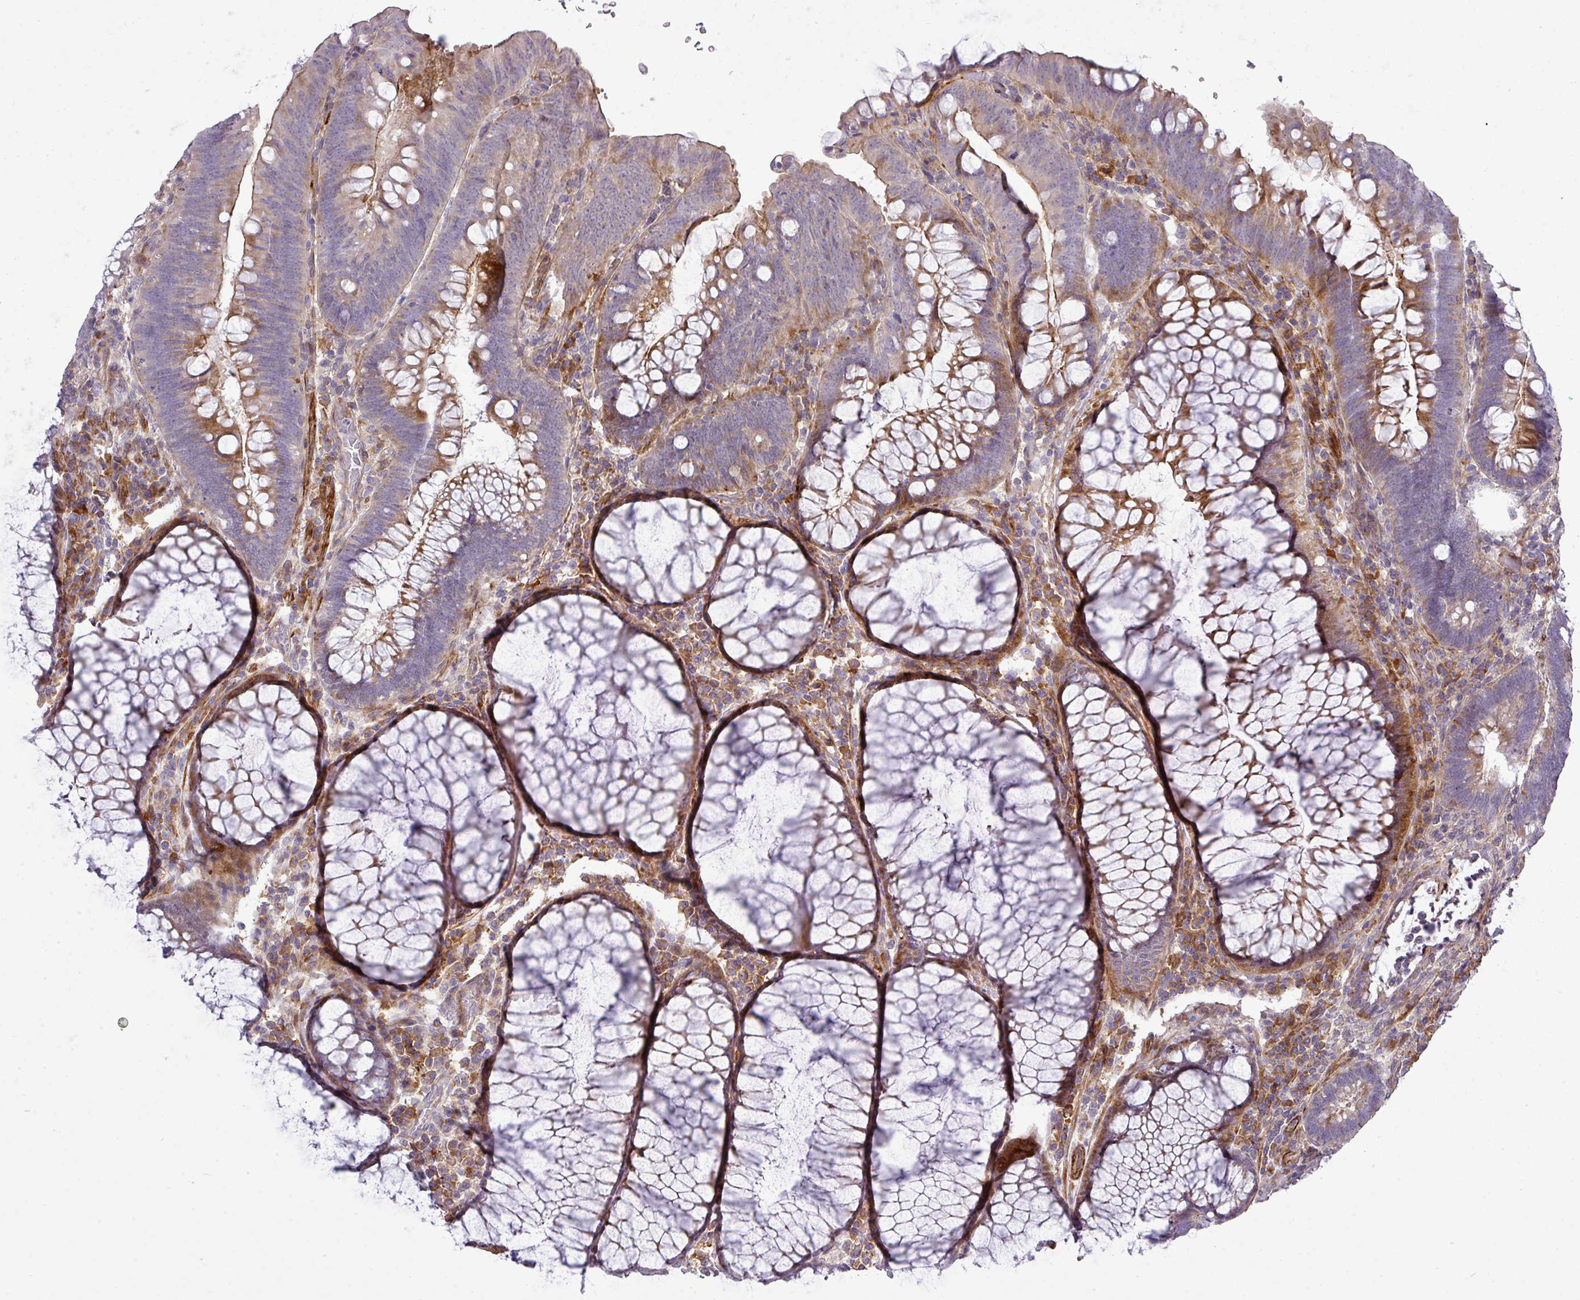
{"staining": {"intensity": "moderate", "quantity": "<25%", "location": "cytoplasmic/membranous"}, "tissue": "colorectal cancer", "cell_type": "Tumor cells", "image_type": "cancer", "snomed": [{"axis": "morphology", "description": "Adenocarcinoma, NOS"}, {"axis": "topography", "description": "Rectum"}], "caption": "Immunohistochemistry (IHC) staining of adenocarcinoma (colorectal), which demonstrates low levels of moderate cytoplasmic/membranous staining in approximately <25% of tumor cells indicating moderate cytoplasmic/membranous protein positivity. The staining was performed using DAB (brown) for protein detection and nuclei were counterstained in hematoxylin (blue).", "gene": "TPRA1", "patient": {"sex": "female", "age": 75}}